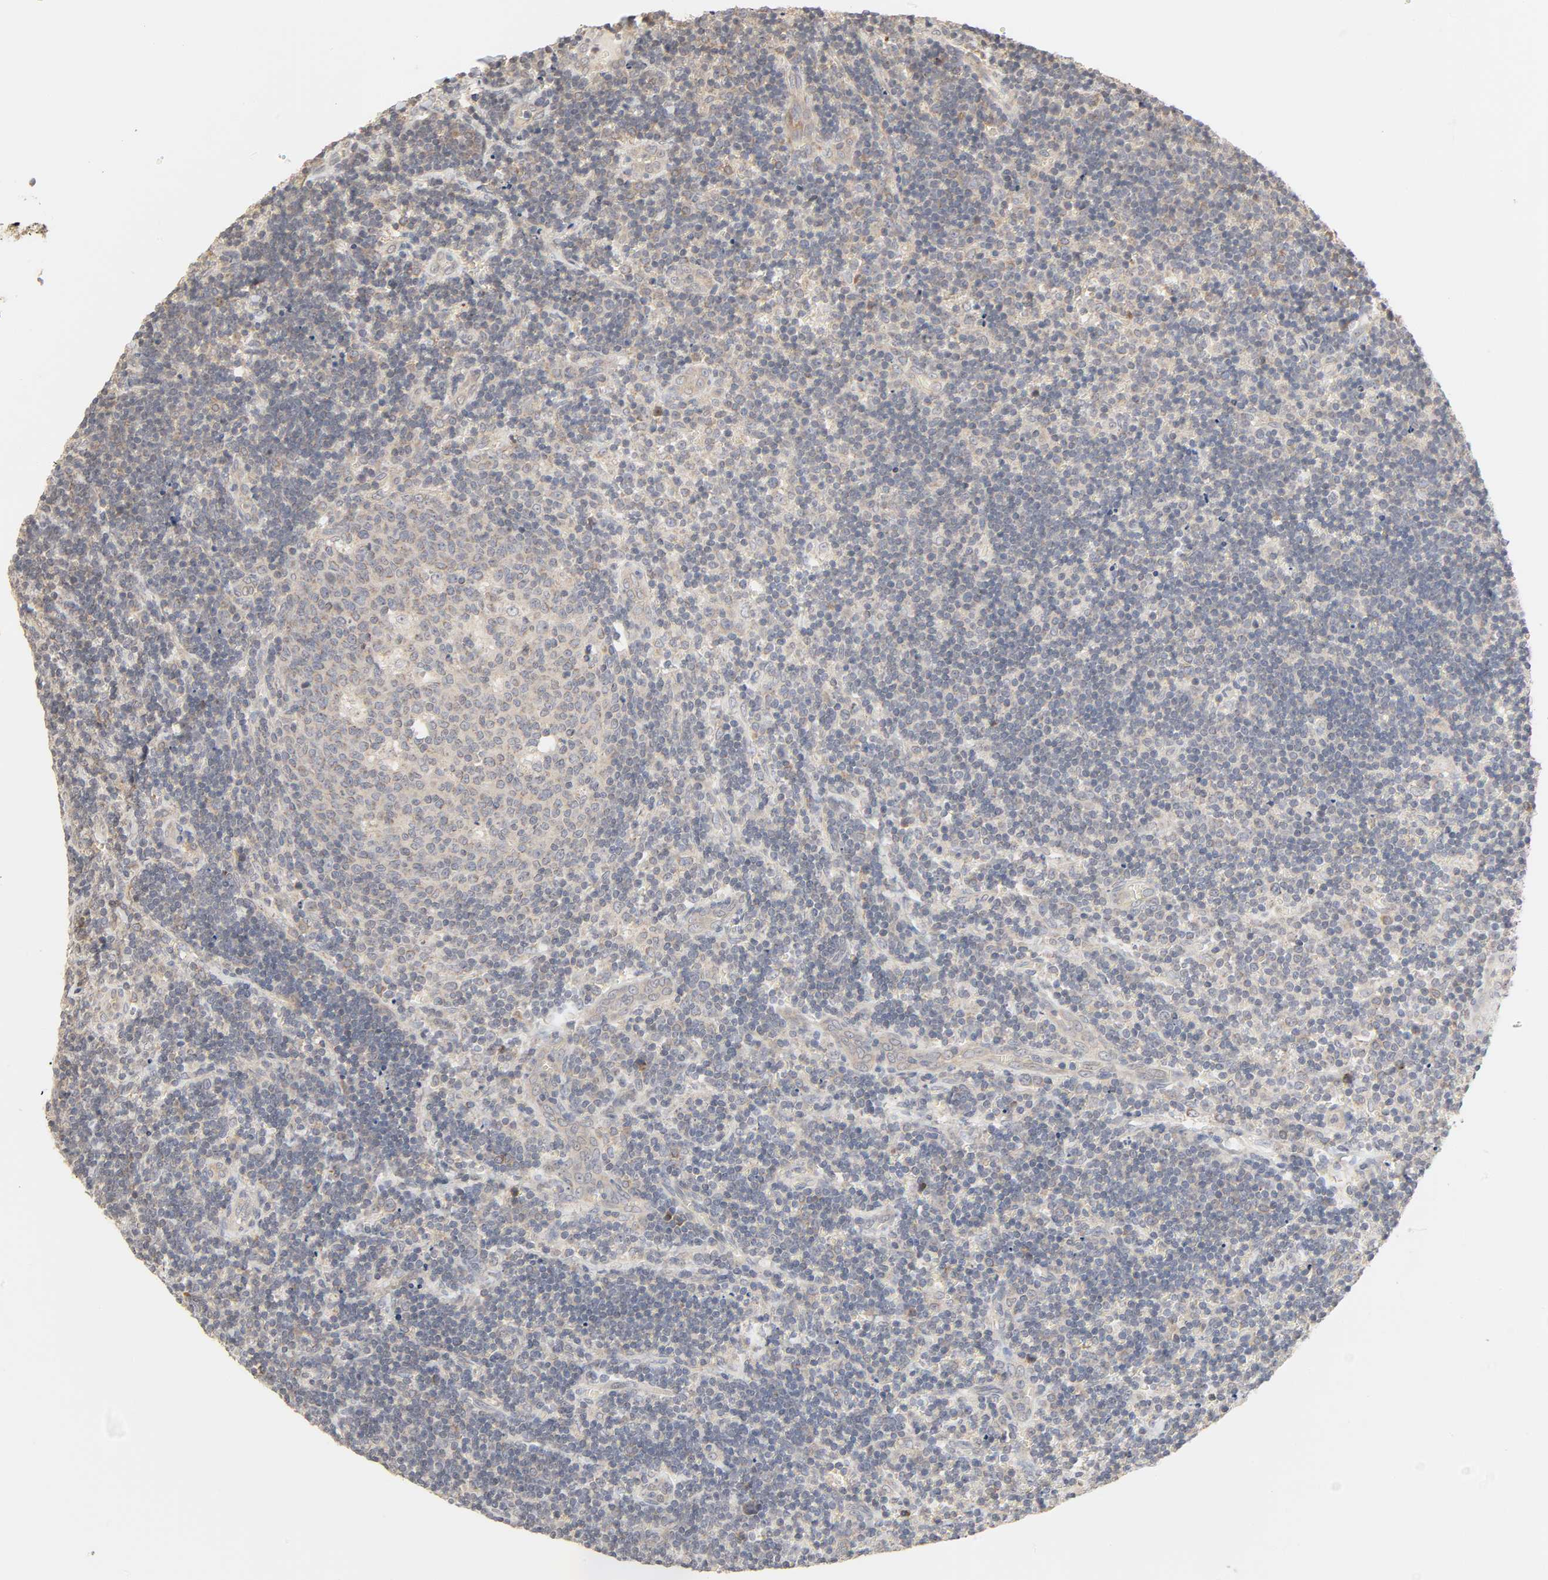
{"staining": {"intensity": "weak", "quantity": "25%-75%", "location": "cytoplasmic/membranous"}, "tissue": "lymph node", "cell_type": "Germinal center cells", "image_type": "normal", "snomed": [{"axis": "morphology", "description": "Normal tissue, NOS"}, {"axis": "topography", "description": "Lymph node"}, {"axis": "topography", "description": "Salivary gland"}], "caption": "The photomicrograph shows a brown stain indicating the presence of a protein in the cytoplasmic/membranous of germinal center cells in lymph node.", "gene": "CLEC4E", "patient": {"sex": "male", "age": 8}}